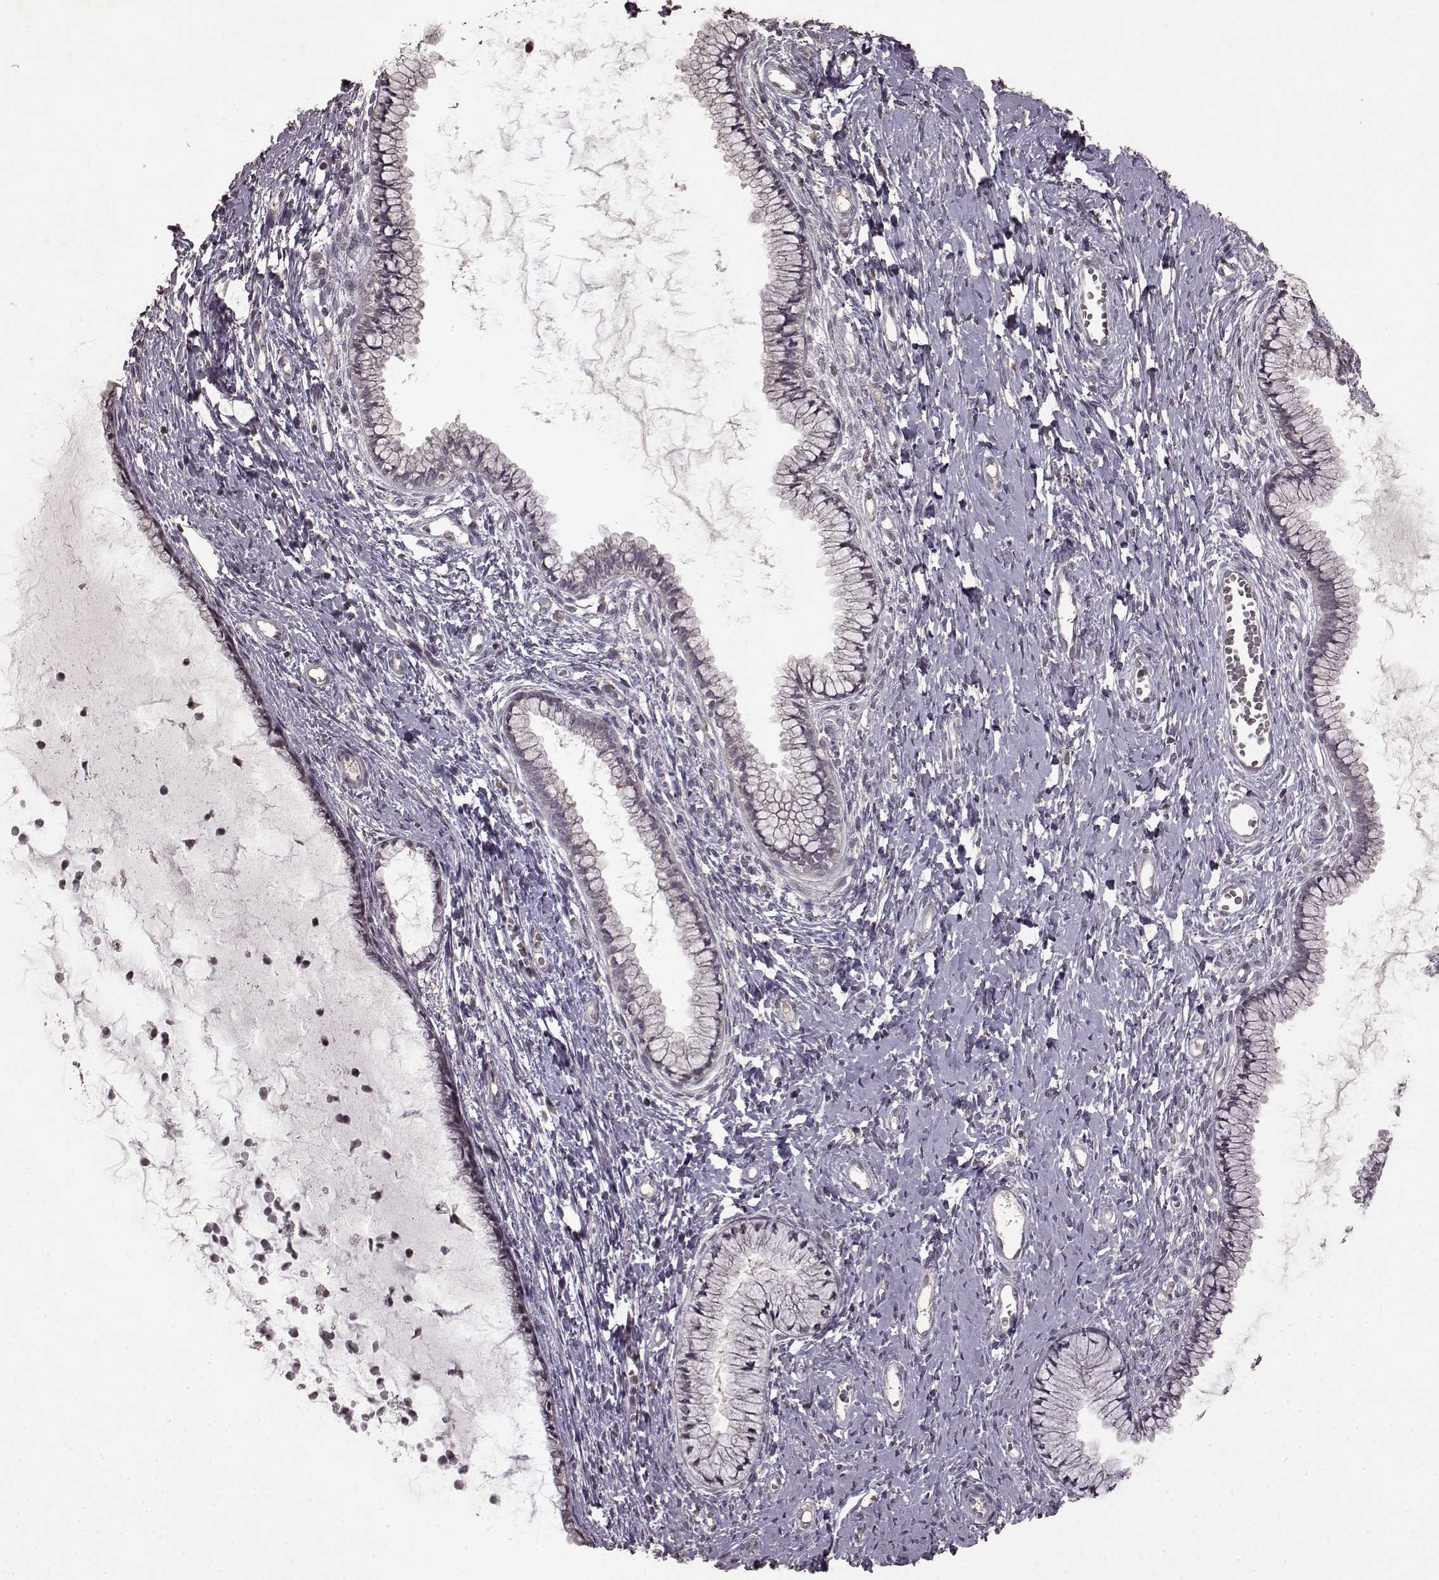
{"staining": {"intensity": "negative", "quantity": "none", "location": "none"}, "tissue": "cervix", "cell_type": "Glandular cells", "image_type": "normal", "snomed": [{"axis": "morphology", "description": "Normal tissue, NOS"}, {"axis": "topography", "description": "Cervix"}], "caption": "Unremarkable cervix was stained to show a protein in brown. There is no significant staining in glandular cells.", "gene": "LHB", "patient": {"sex": "female", "age": 40}}